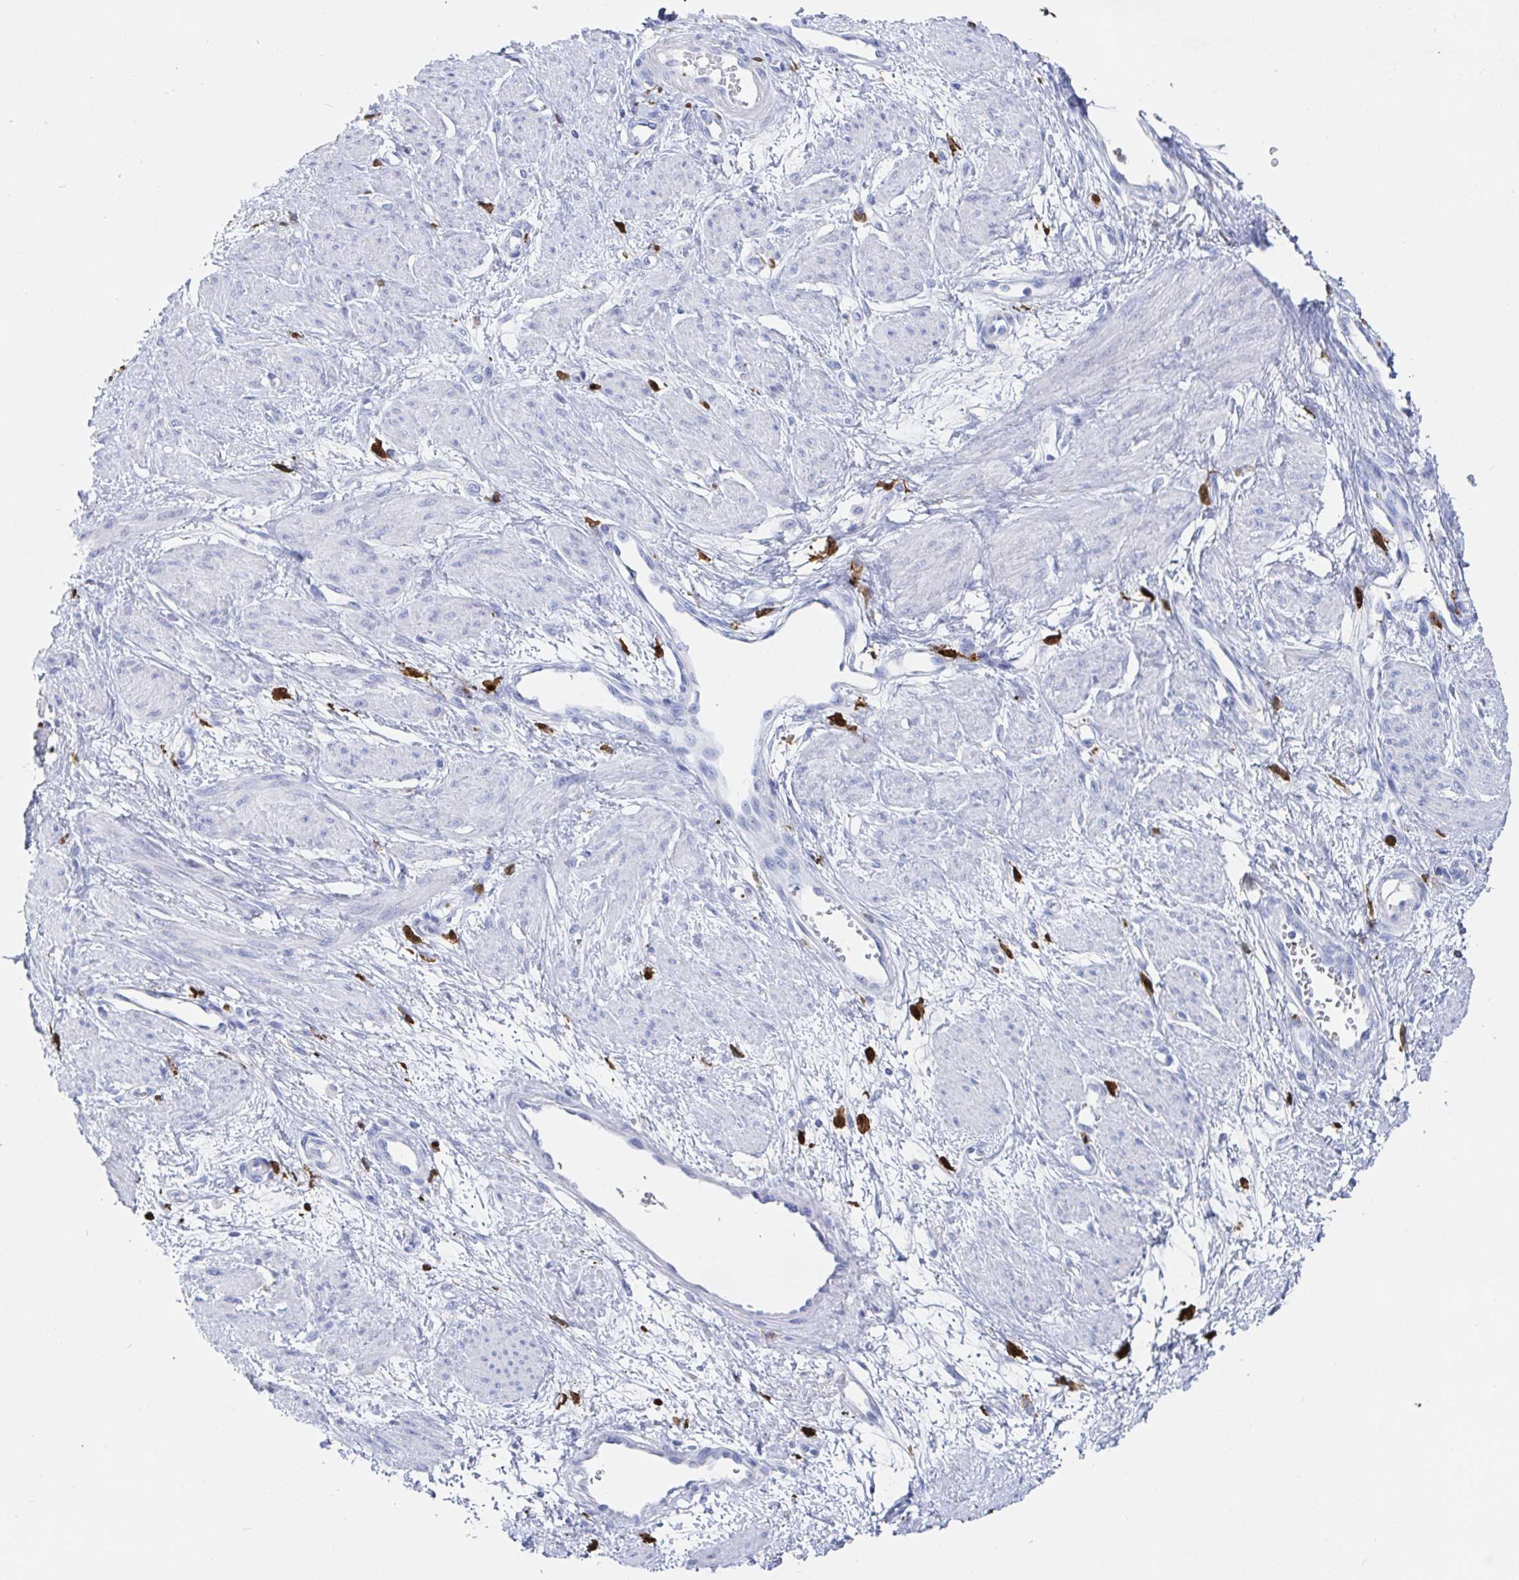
{"staining": {"intensity": "negative", "quantity": "none", "location": "none"}, "tissue": "smooth muscle", "cell_type": "Smooth muscle cells", "image_type": "normal", "snomed": [{"axis": "morphology", "description": "Normal tissue, NOS"}, {"axis": "topography", "description": "Smooth muscle"}, {"axis": "topography", "description": "Uterus"}], "caption": "A photomicrograph of smooth muscle stained for a protein exhibits no brown staining in smooth muscle cells.", "gene": "OR2A1", "patient": {"sex": "female", "age": 39}}